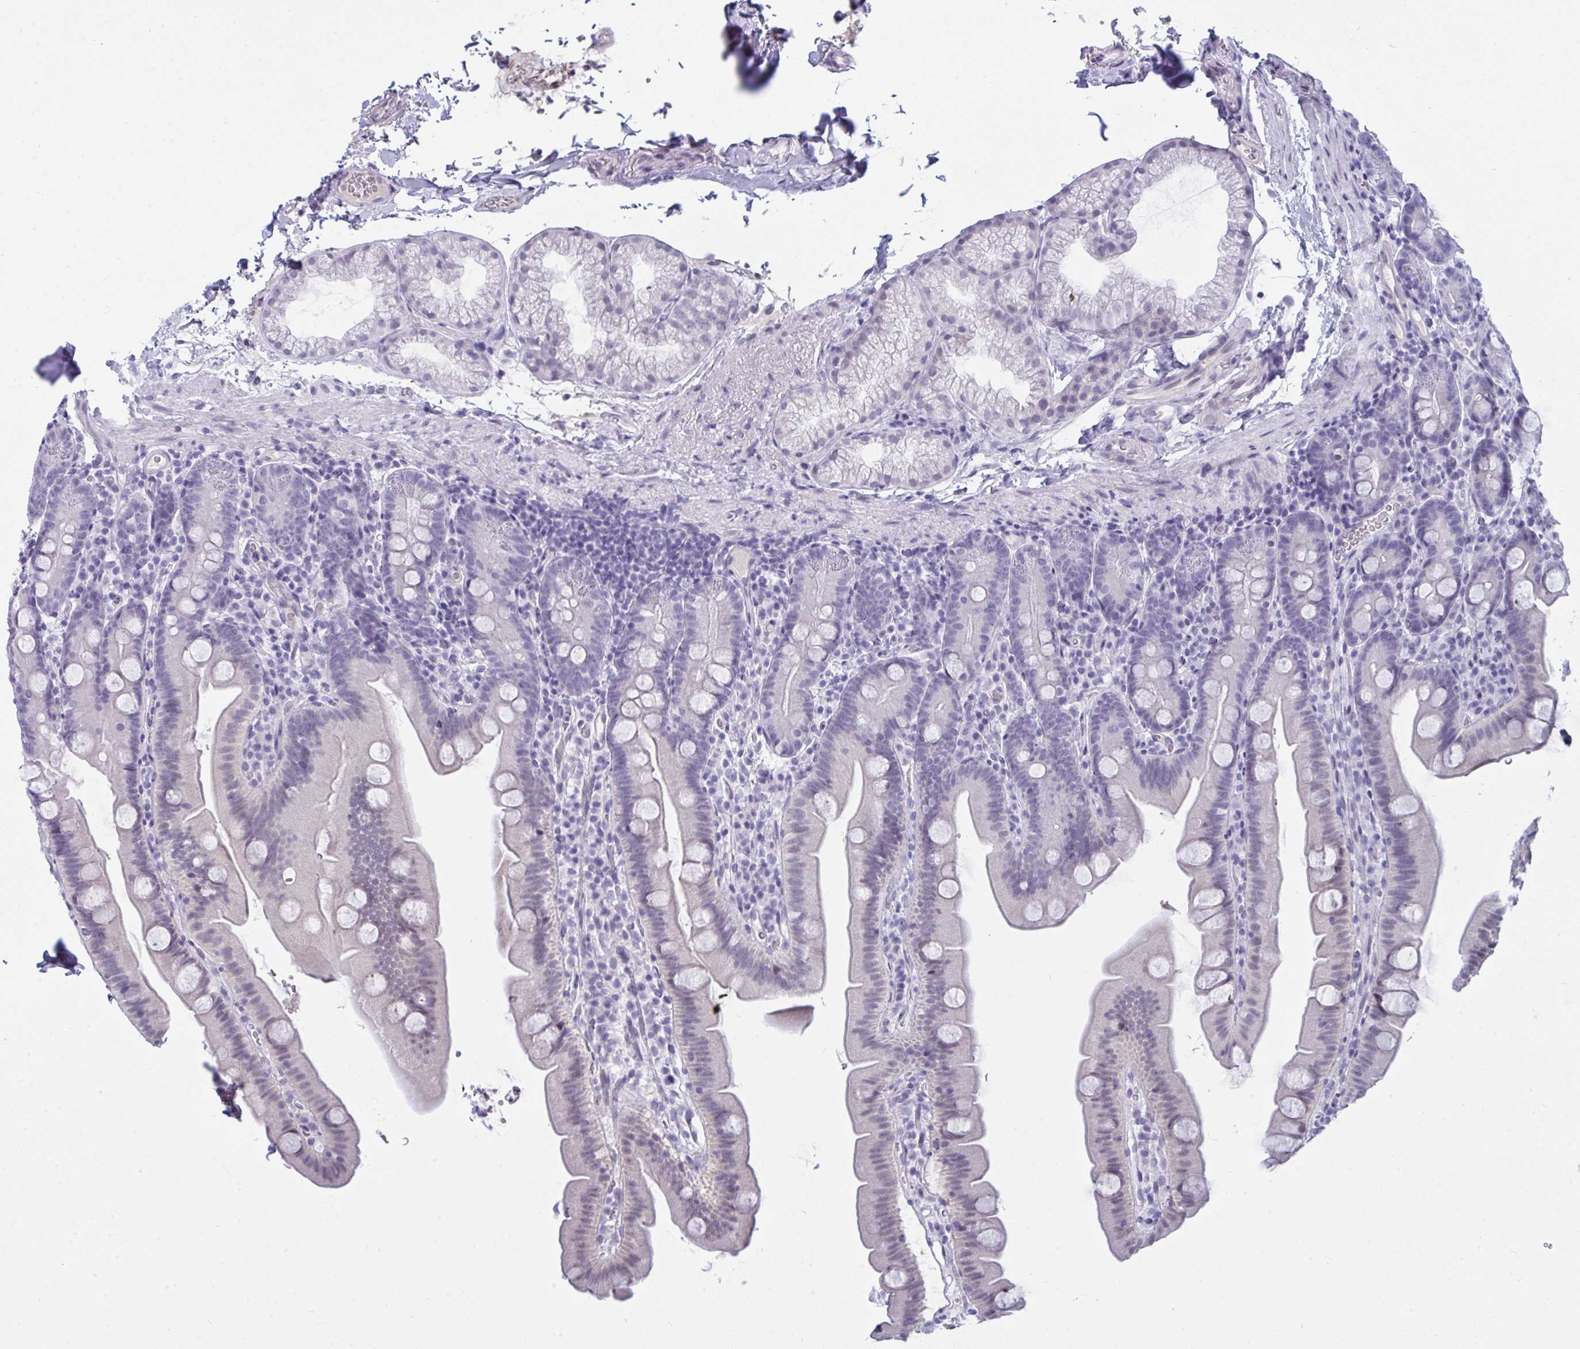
{"staining": {"intensity": "negative", "quantity": "none", "location": "none"}, "tissue": "small intestine", "cell_type": "Glandular cells", "image_type": "normal", "snomed": [{"axis": "morphology", "description": "Normal tissue, NOS"}, {"axis": "topography", "description": "Small intestine"}], "caption": "The immunohistochemistry micrograph has no significant staining in glandular cells of small intestine.", "gene": "PRDM9", "patient": {"sex": "female", "age": 68}}